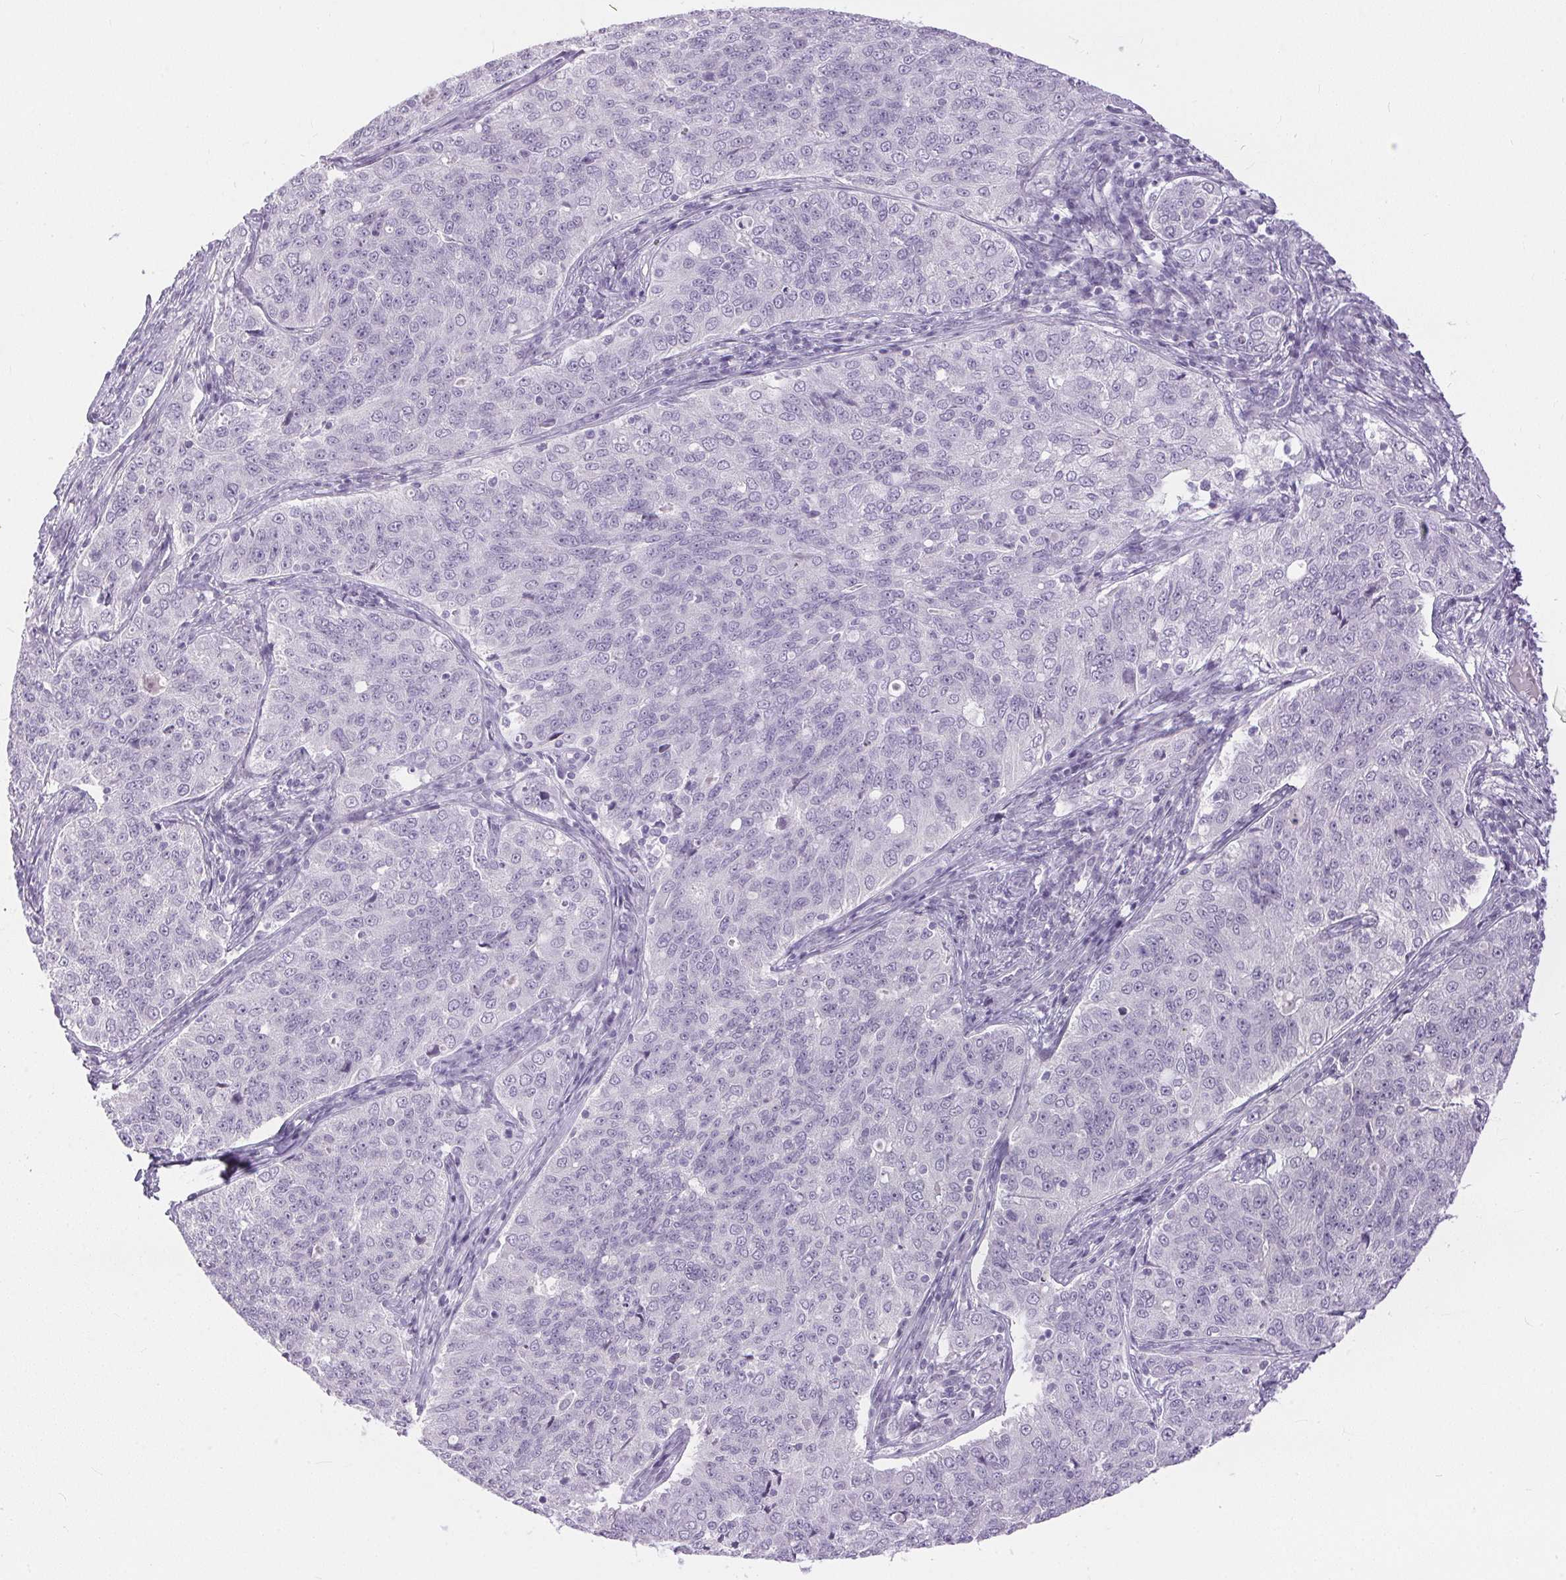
{"staining": {"intensity": "negative", "quantity": "none", "location": "none"}, "tissue": "endometrial cancer", "cell_type": "Tumor cells", "image_type": "cancer", "snomed": [{"axis": "morphology", "description": "Adenocarcinoma, NOS"}, {"axis": "topography", "description": "Endometrium"}], "caption": "An IHC image of adenocarcinoma (endometrial) is shown. There is no staining in tumor cells of adenocarcinoma (endometrial).", "gene": "GBP6", "patient": {"sex": "female", "age": 43}}